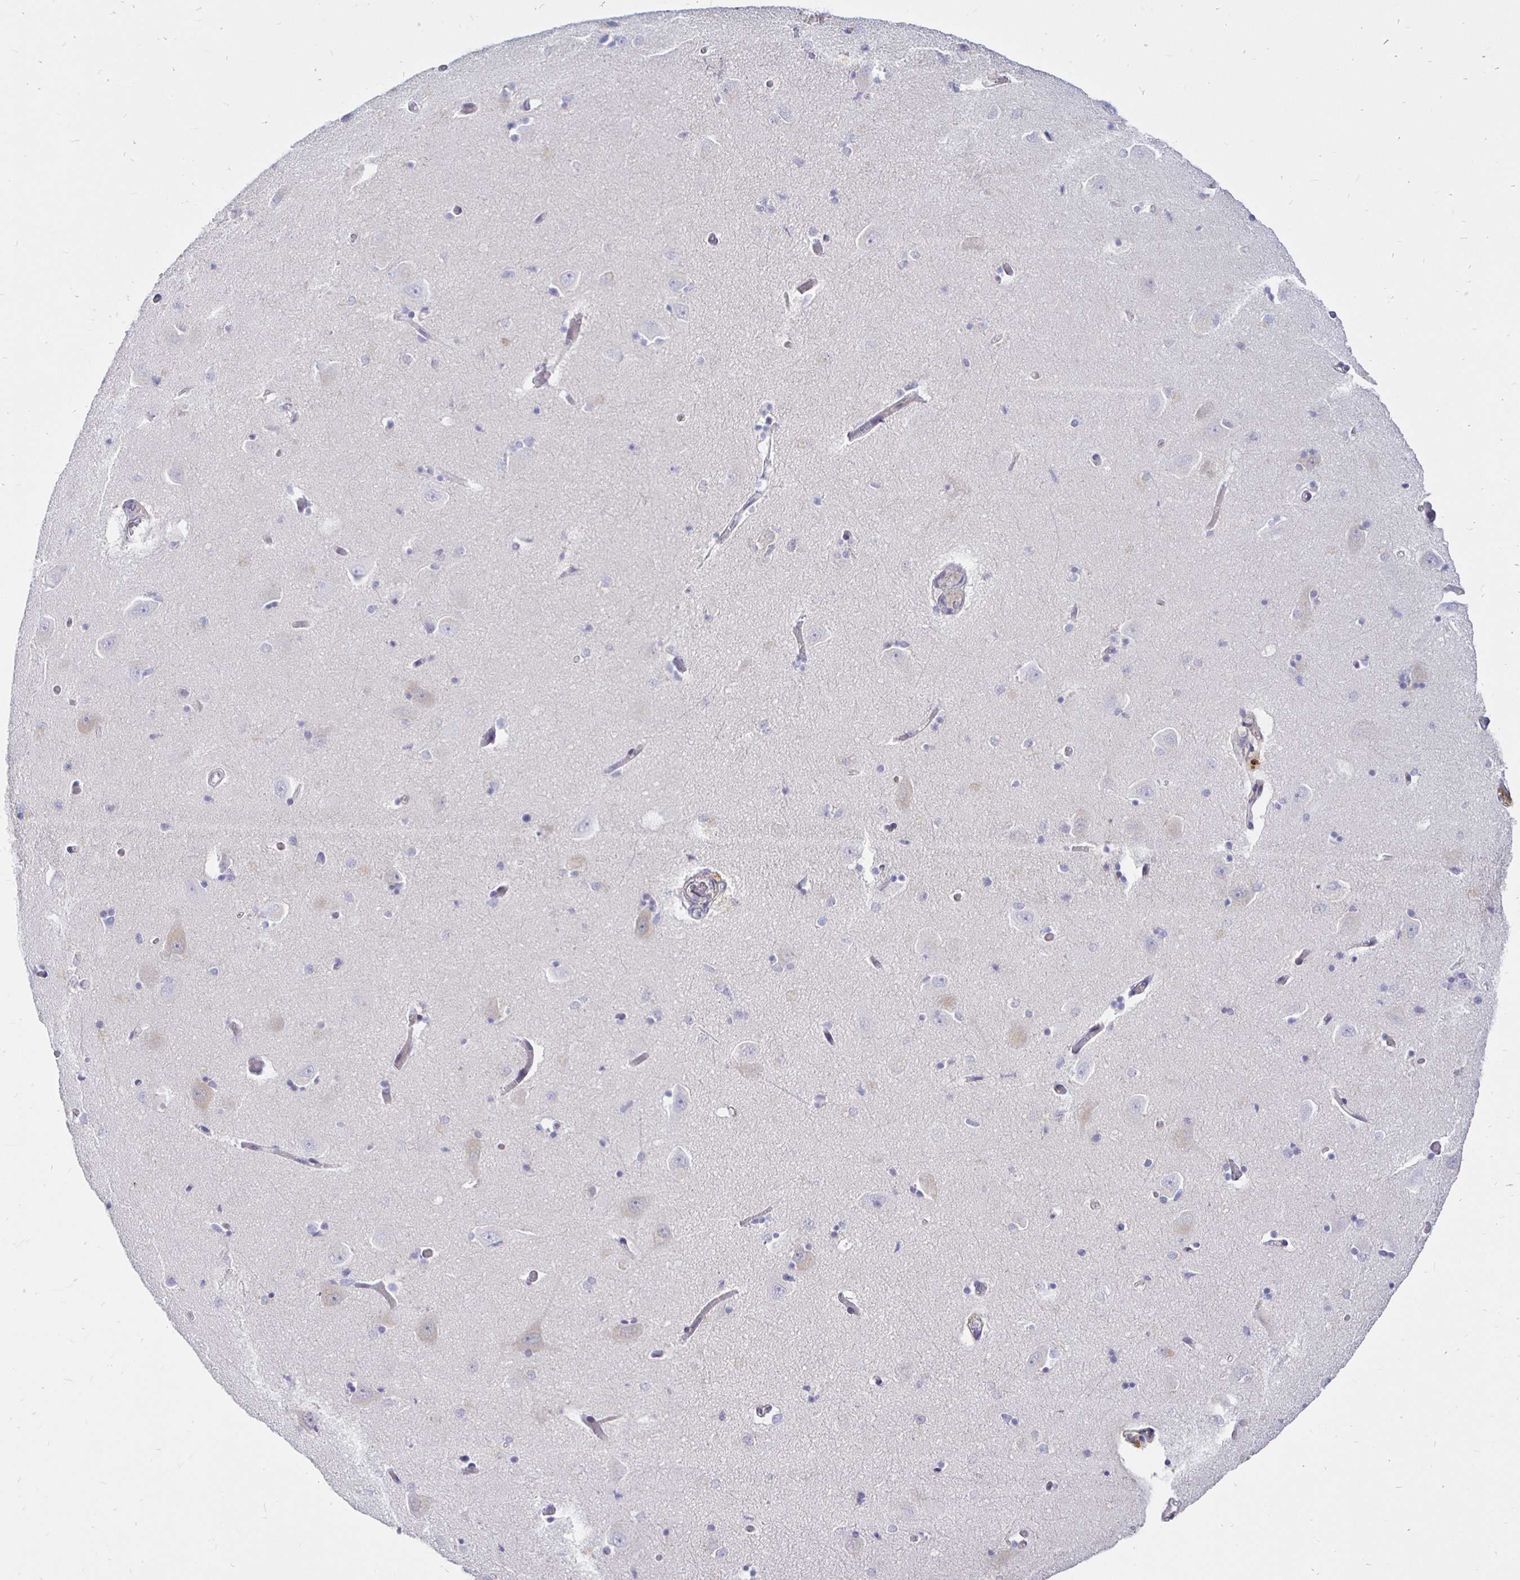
{"staining": {"intensity": "weak", "quantity": "<25%", "location": "cytoplasmic/membranous"}, "tissue": "caudate", "cell_type": "Glial cells", "image_type": "normal", "snomed": [{"axis": "morphology", "description": "Normal tissue, NOS"}, {"axis": "topography", "description": "Lateral ventricle wall"}, {"axis": "topography", "description": "Hippocampus"}], "caption": "There is no significant expression in glial cells of caudate. Brightfield microscopy of IHC stained with DAB (3,3'-diaminobenzidine) (brown) and hematoxylin (blue), captured at high magnification.", "gene": "PALM2AKAP2", "patient": {"sex": "female", "age": 63}}